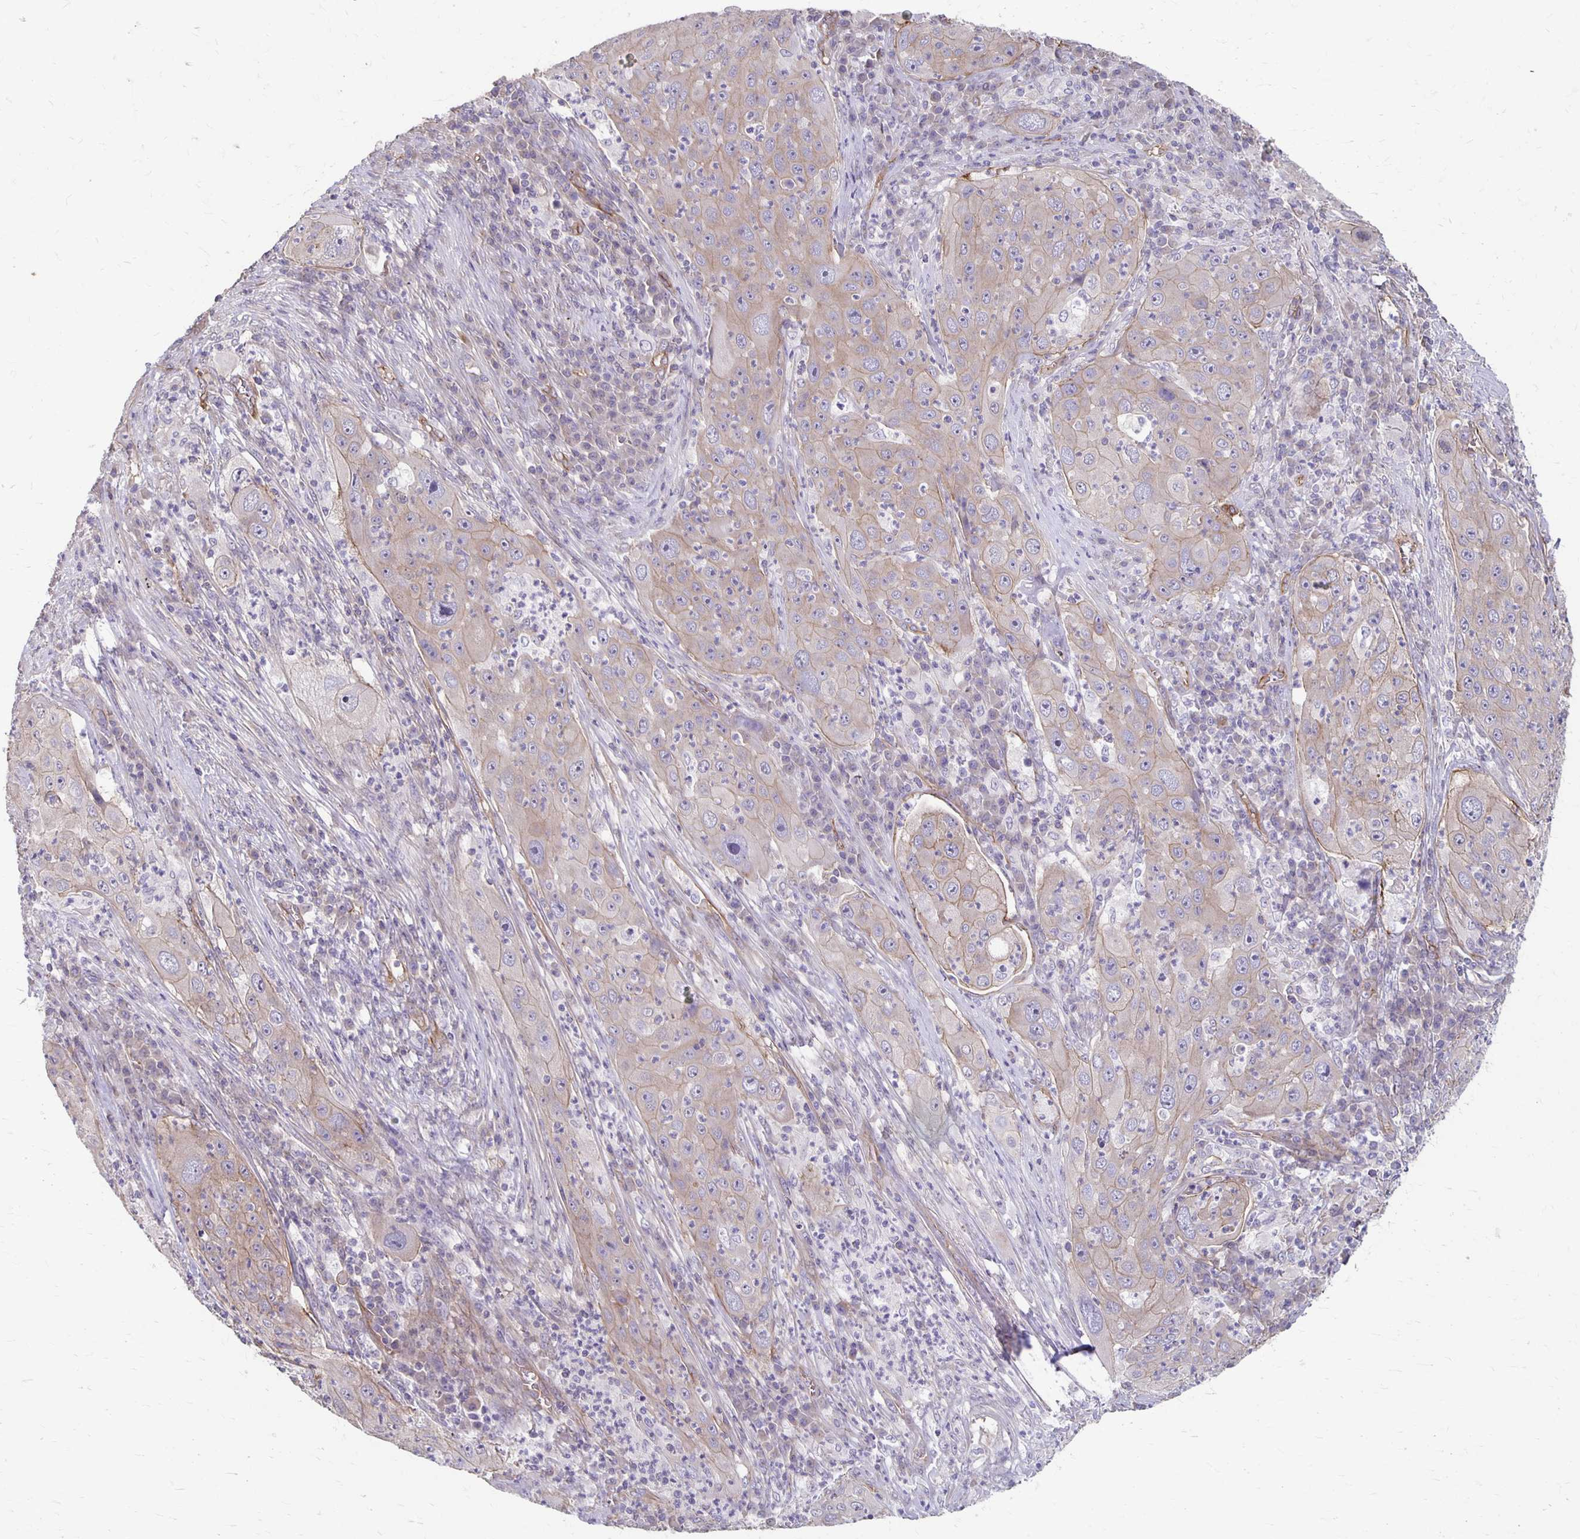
{"staining": {"intensity": "weak", "quantity": "25%-75%", "location": "cytoplasmic/membranous"}, "tissue": "lung cancer", "cell_type": "Tumor cells", "image_type": "cancer", "snomed": [{"axis": "morphology", "description": "Squamous cell carcinoma, NOS"}, {"axis": "topography", "description": "Lung"}], "caption": "Human lung squamous cell carcinoma stained for a protein (brown) demonstrates weak cytoplasmic/membranous positive staining in approximately 25%-75% of tumor cells.", "gene": "PPP1R3E", "patient": {"sex": "female", "age": 59}}